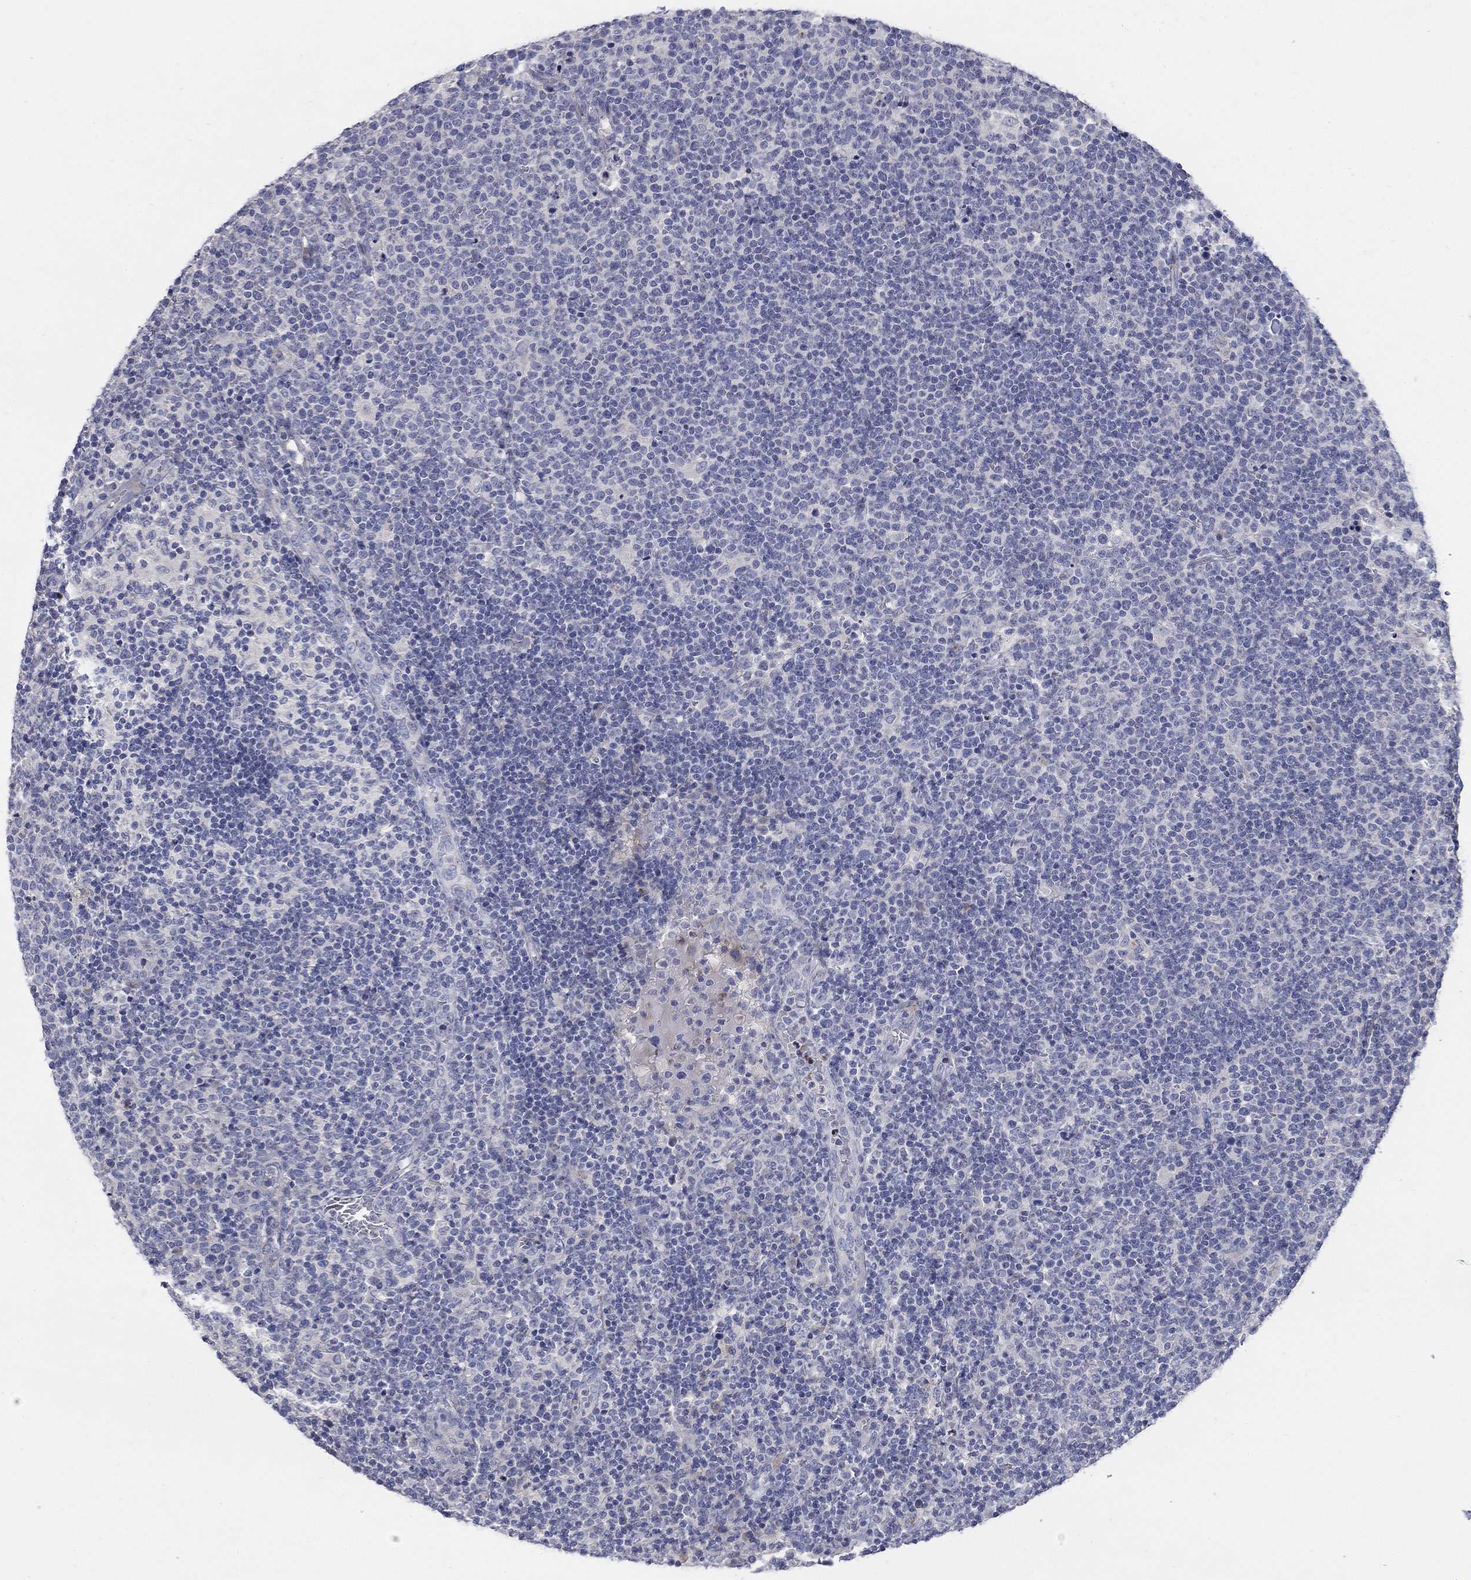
{"staining": {"intensity": "negative", "quantity": "none", "location": "none"}, "tissue": "lymphoma", "cell_type": "Tumor cells", "image_type": "cancer", "snomed": [{"axis": "morphology", "description": "Malignant lymphoma, non-Hodgkin's type, High grade"}, {"axis": "topography", "description": "Lymph node"}], "caption": "An image of human high-grade malignant lymphoma, non-Hodgkin's type is negative for staining in tumor cells.", "gene": "TMEM249", "patient": {"sex": "male", "age": 61}}